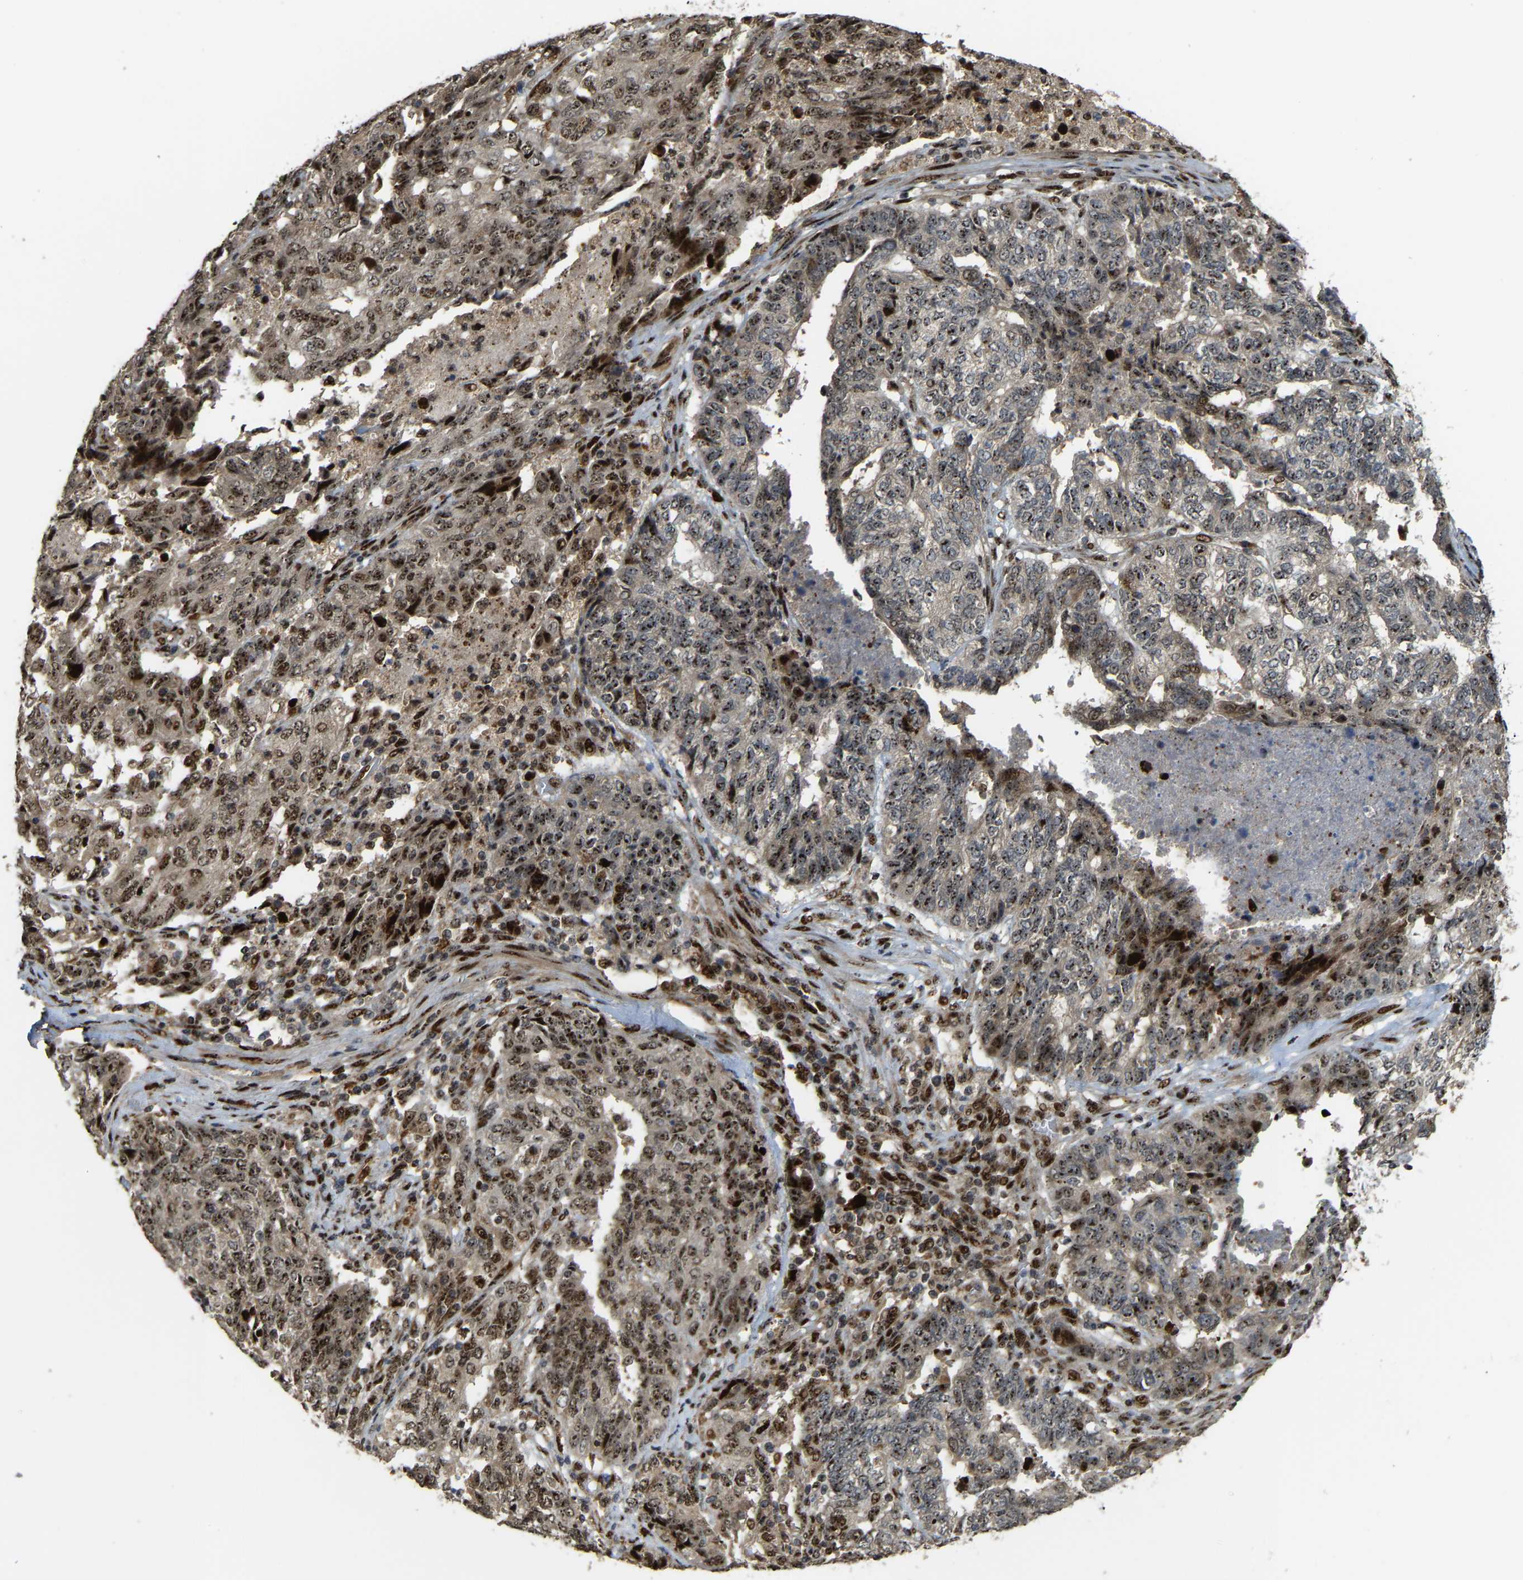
{"staining": {"intensity": "strong", "quantity": ">75%", "location": "nuclear"}, "tissue": "endometrial cancer", "cell_type": "Tumor cells", "image_type": "cancer", "snomed": [{"axis": "morphology", "description": "Adenocarcinoma, NOS"}, {"axis": "topography", "description": "Endometrium"}], "caption": "Protein expression analysis of human endometrial cancer (adenocarcinoma) reveals strong nuclear staining in approximately >75% of tumor cells.", "gene": "ZNF687", "patient": {"sex": "female", "age": 80}}